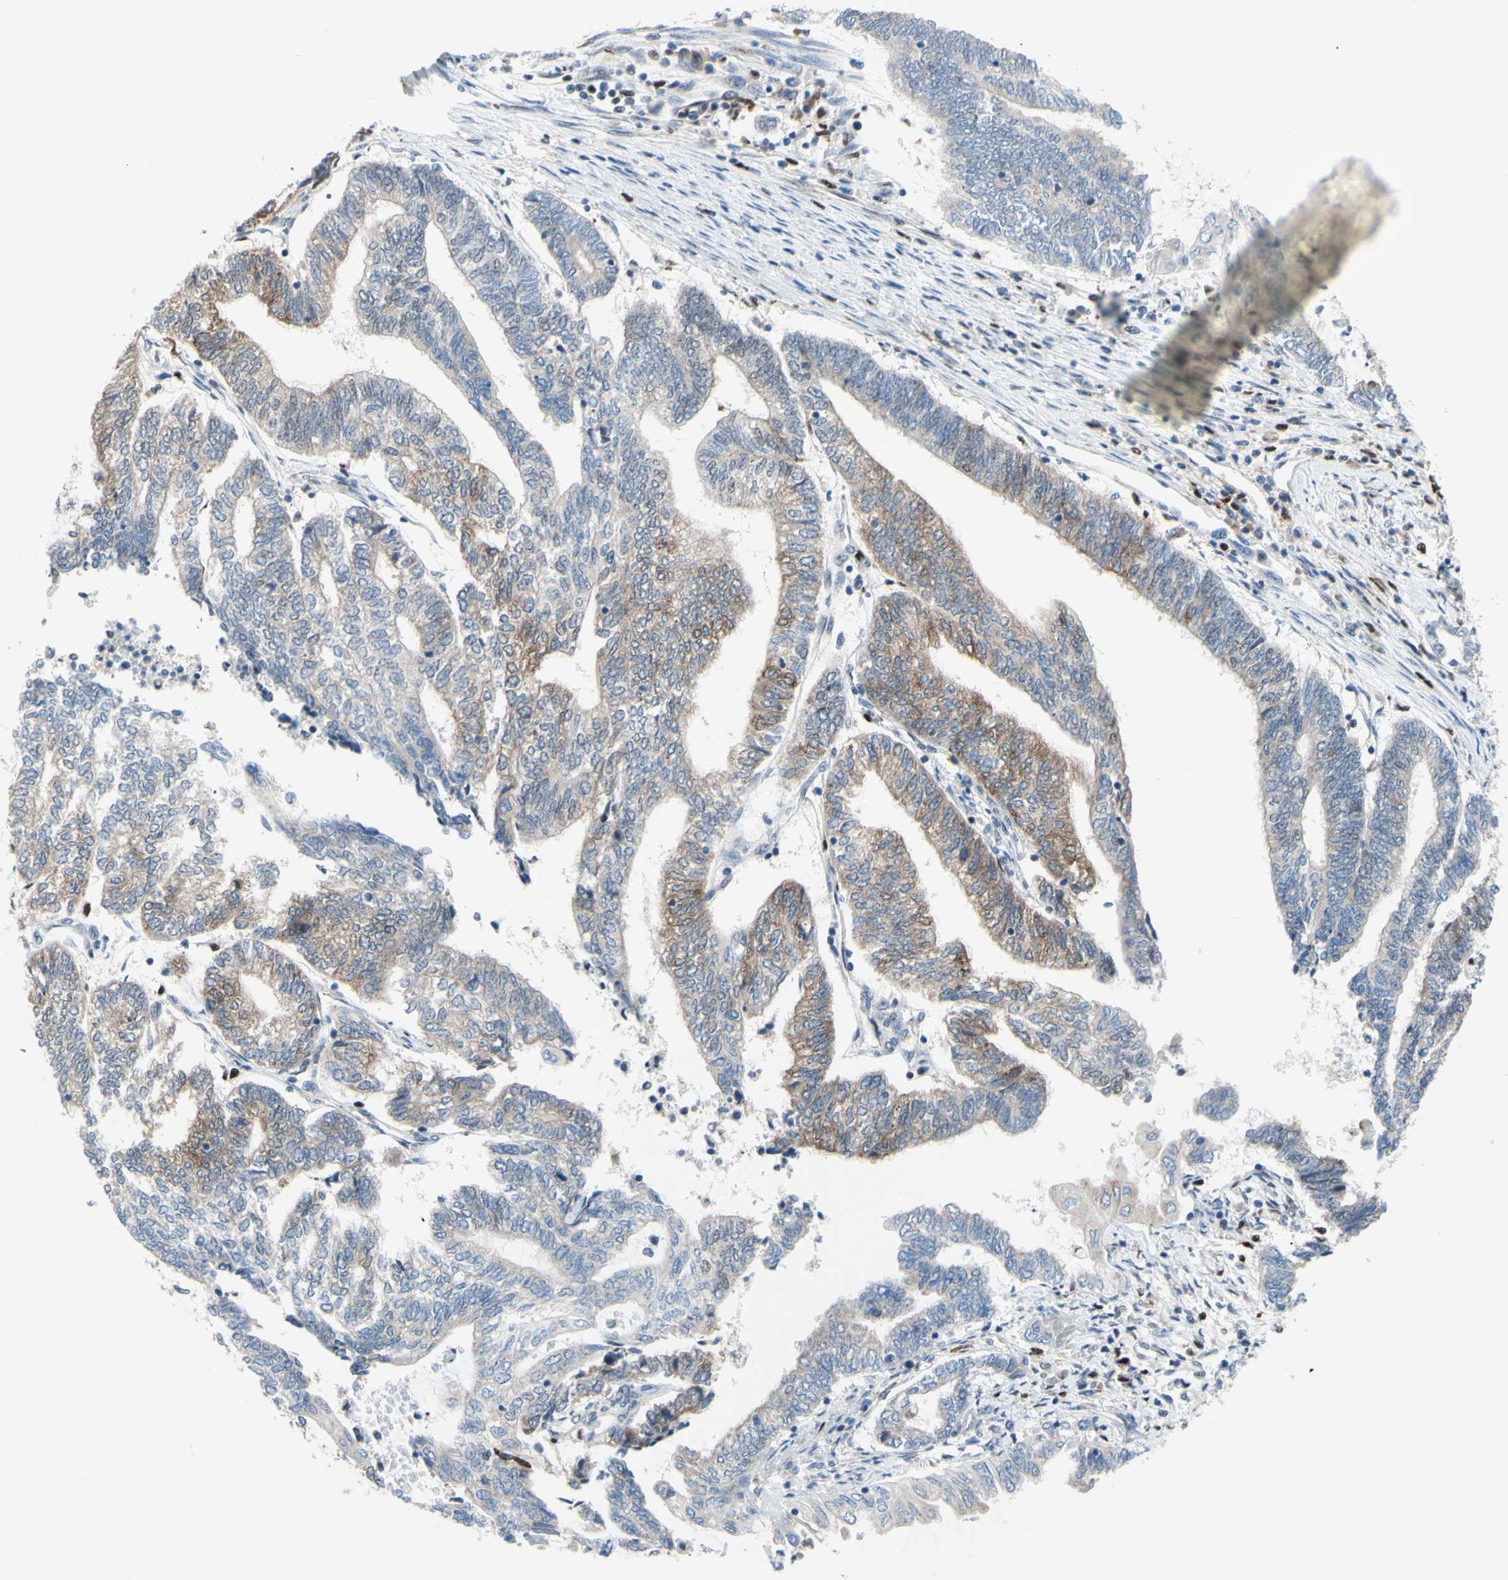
{"staining": {"intensity": "weak", "quantity": "<25%", "location": "cytoplasmic/membranous"}, "tissue": "endometrial cancer", "cell_type": "Tumor cells", "image_type": "cancer", "snomed": [{"axis": "morphology", "description": "Adenocarcinoma, NOS"}, {"axis": "topography", "description": "Uterus"}, {"axis": "topography", "description": "Endometrium"}], "caption": "This is an immunohistochemistry photomicrograph of adenocarcinoma (endometrial). There is no staining in tumor cells.", "gene": "EED", "patient": {"sex": "female", "age": 70}}